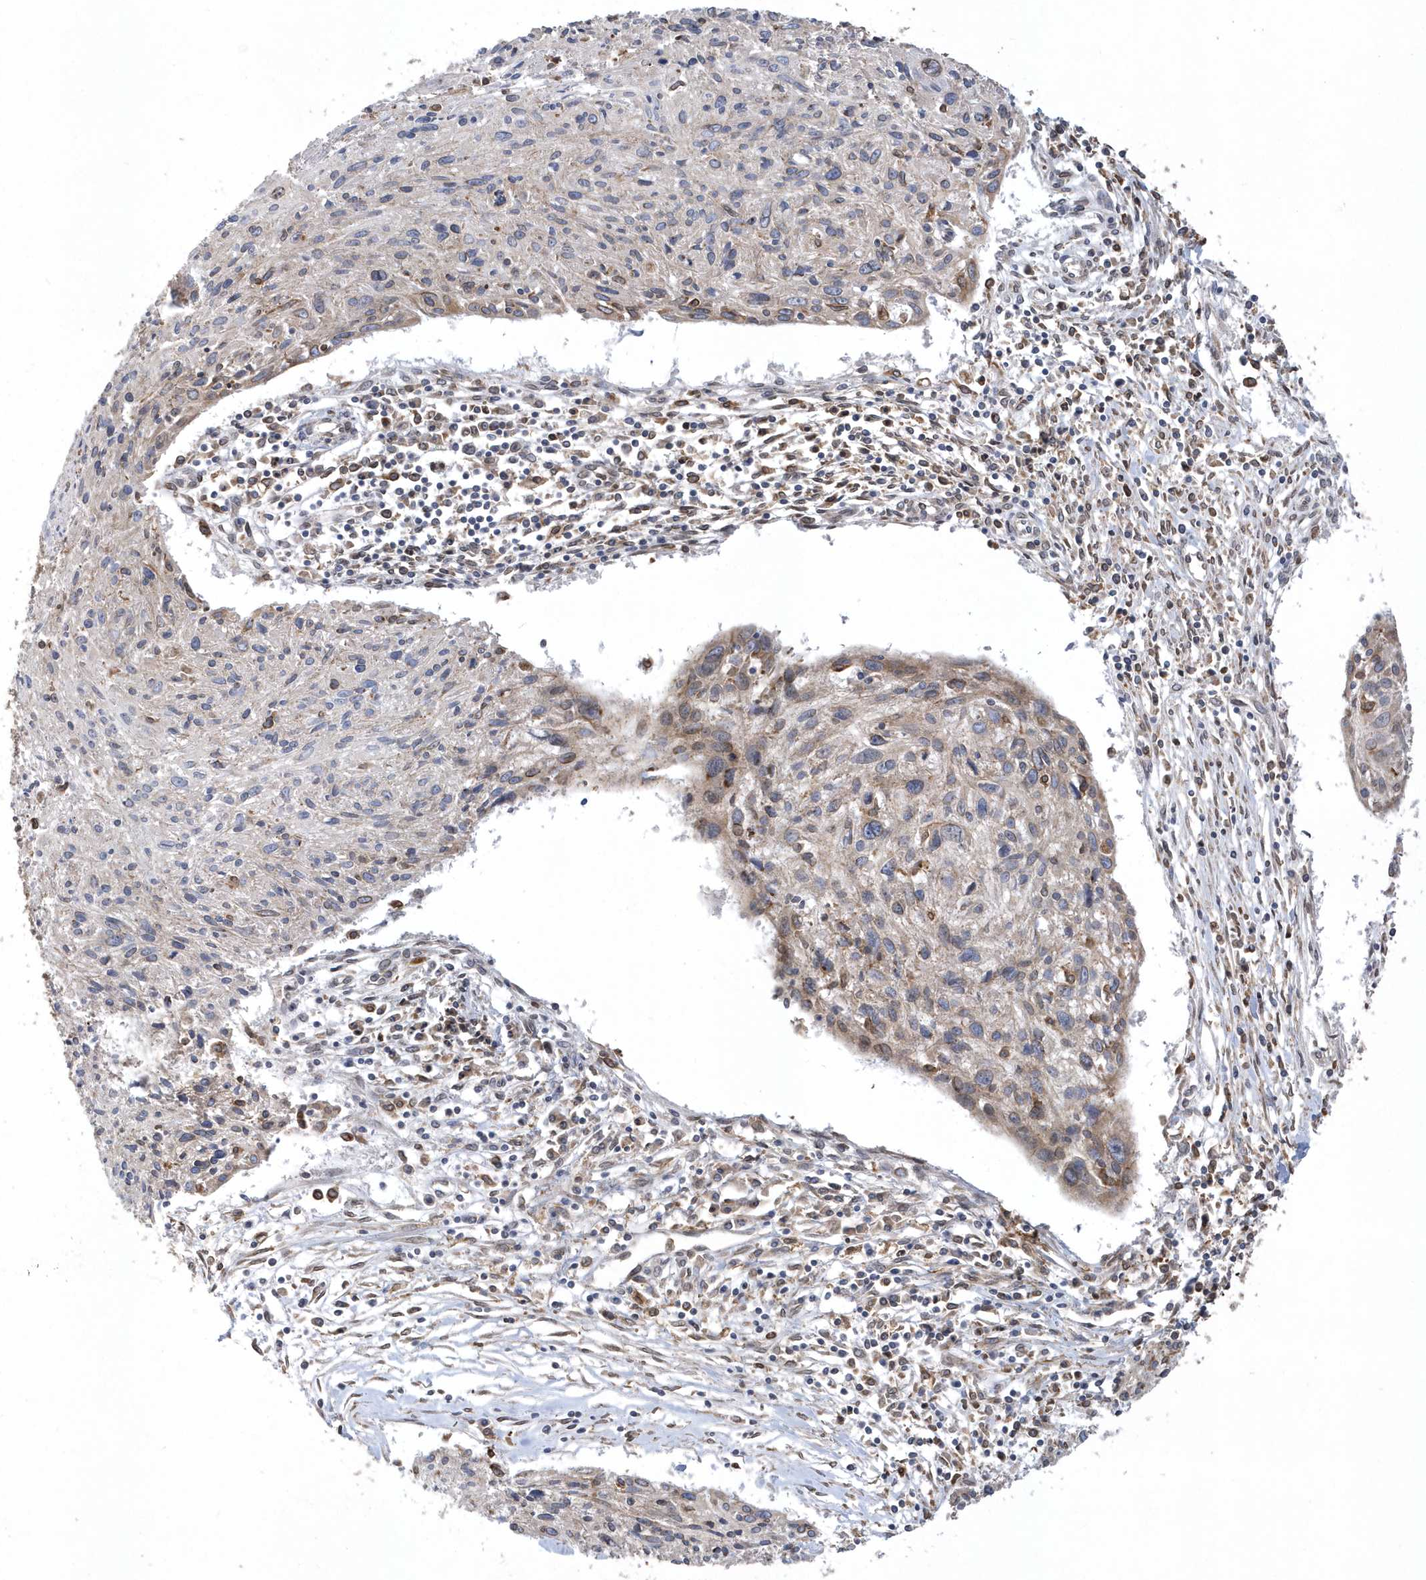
{"staining": {"intensity": "weak", "quantity": "<25%", "location": "cytoplasmic/membranous"}, "tissue": "cervical cancer", "cell_type": "Tumor cells", "image_type": "cancer", "snomed": [{"axis": "morphology", "description": "Squamous cell carcinoma, NOS"}, {"axis": "topography", "description": "Cervix"}], "caption": "Tumor cells show no significant positivity in squamous cell carcinoma (cervical).", "gene": "VAMP7", "patient": {"sex": "female", "age": 51}}